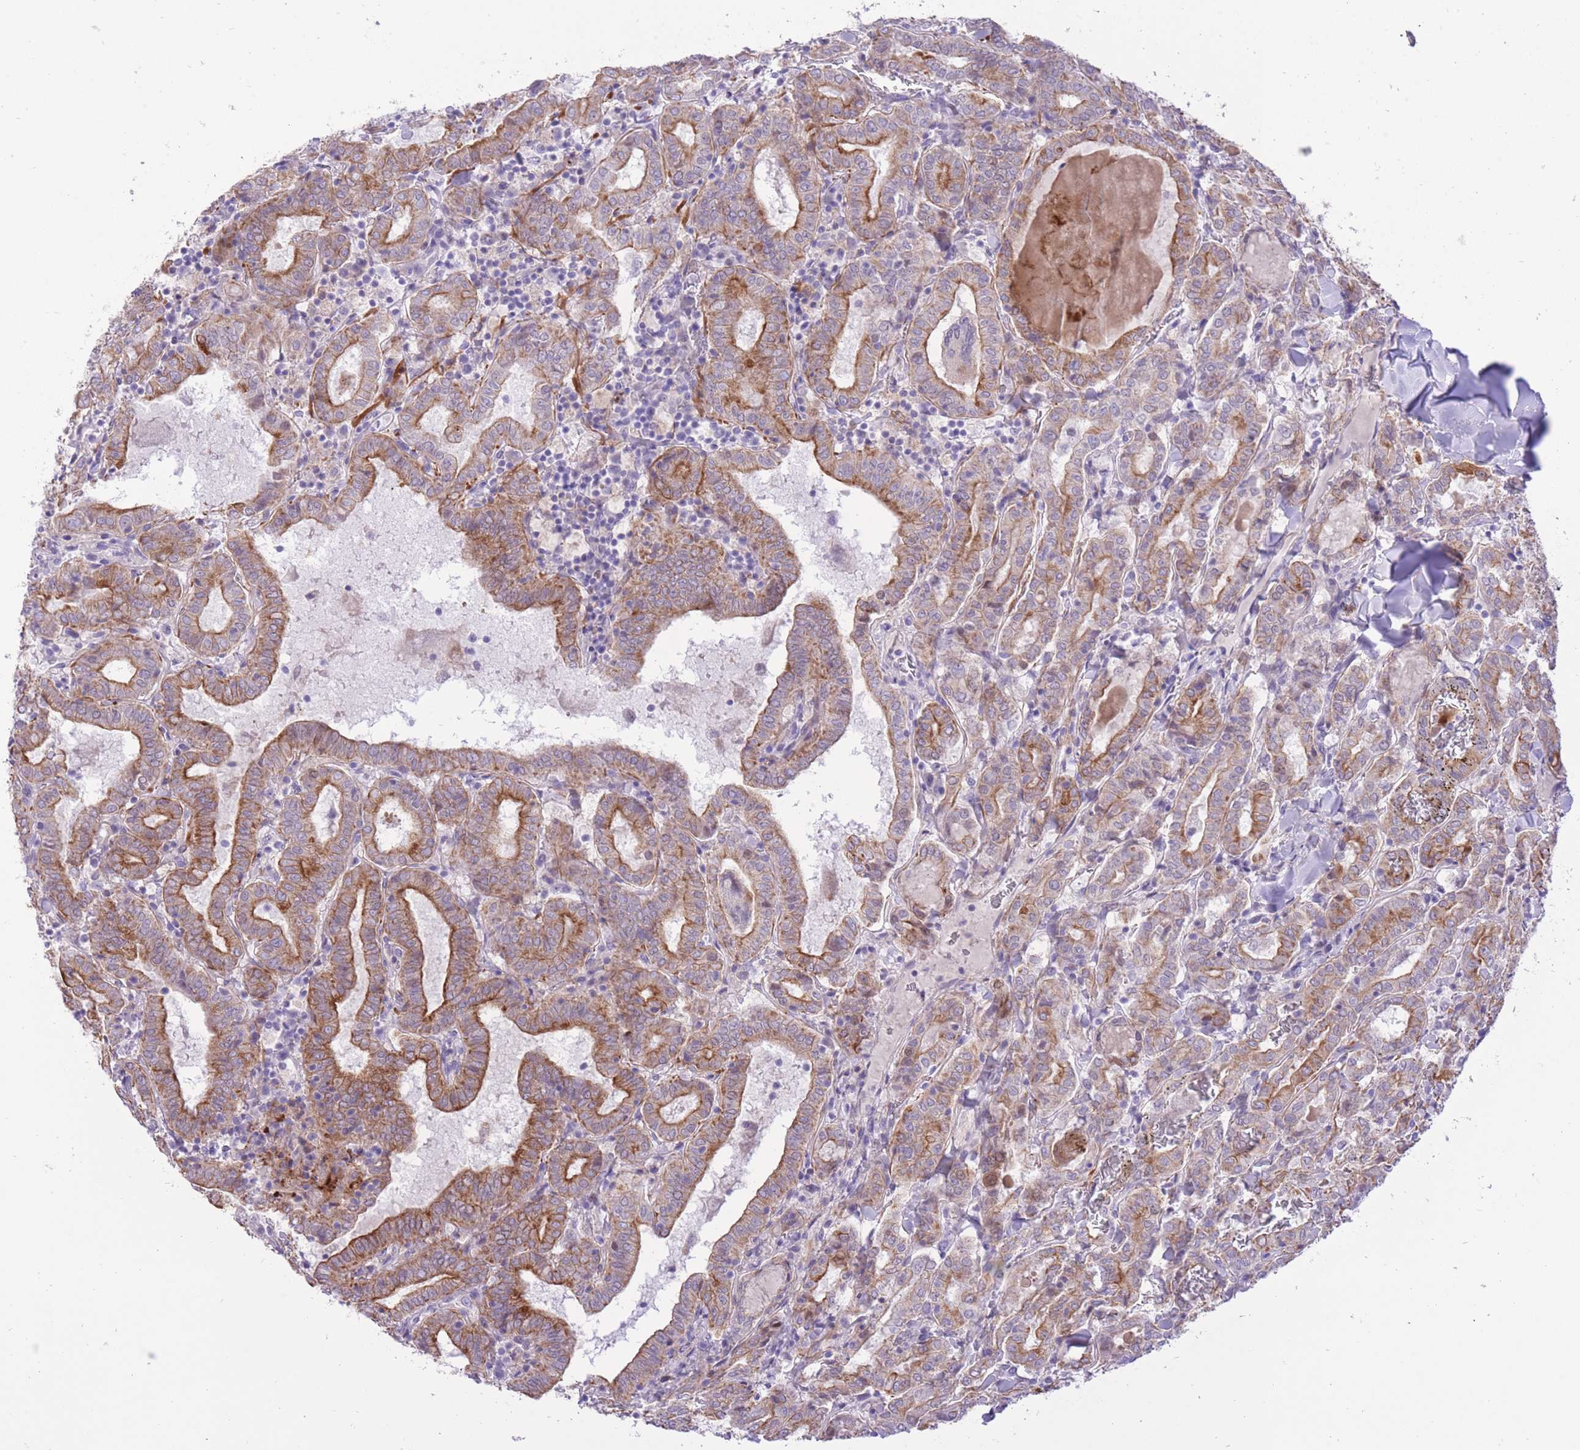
{"staining": {"intensity": "moderate", "quantity": ">75%", "location": "cytoplasmic/membranous"}, "tissue": "thyroid cancer", "cell_type": "Tumor cells", "image_type": "cancer", "snomed": [{"axis": "morphology", "description": "Papillary adenocarcinoma, NOS"}, {"axis": "topography", "description": "Thyroid gland"}], "caption": "Protein analysis of thyroid papillary adenocarcinoma tissue exhibits moderate cytoplasmic/membranous staining in about >75% of tumor cells.", "gene": "MEIS3", "patient": {"sex": "female", "age": 72}}